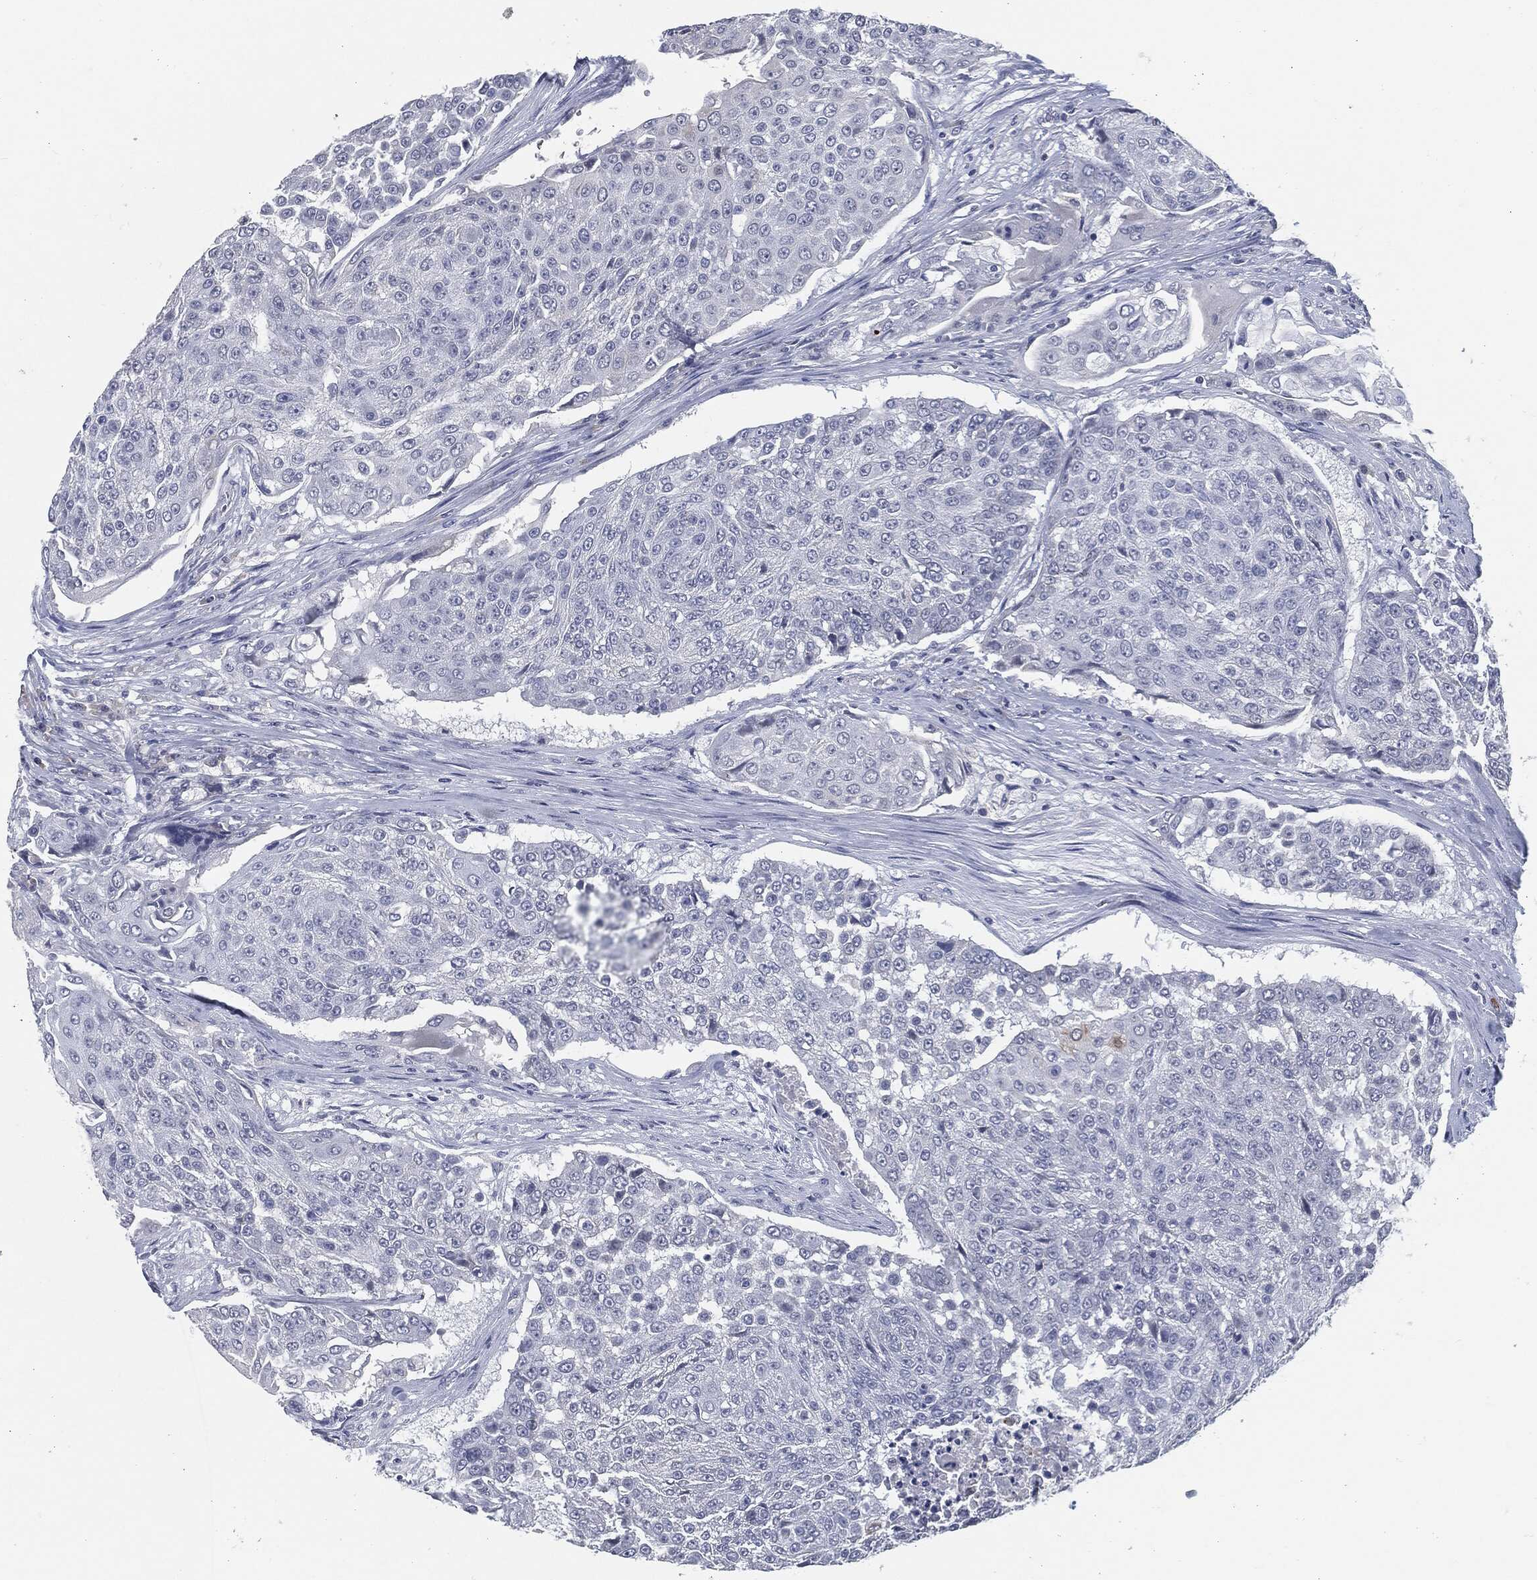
{"staining": {"intensity": "negative", "quantity": "none", "location": "none"}, "tissue": "urothelial cancer", "cell_type": "Tumor cells", "image_type": "cancer", "snomed": [{"axis": "morphology", "description": "Urothelial carcinoma, High grade"}, {"axis": "topography", "description": "Urinary bladder"}], "caption": "An IHC photomicrograph of urothelial cancer is shown. There is no staining in tumor cells of urothelial cancer.", "gene": "PROM1", "patient": {"sex": "female", "age": 63}}